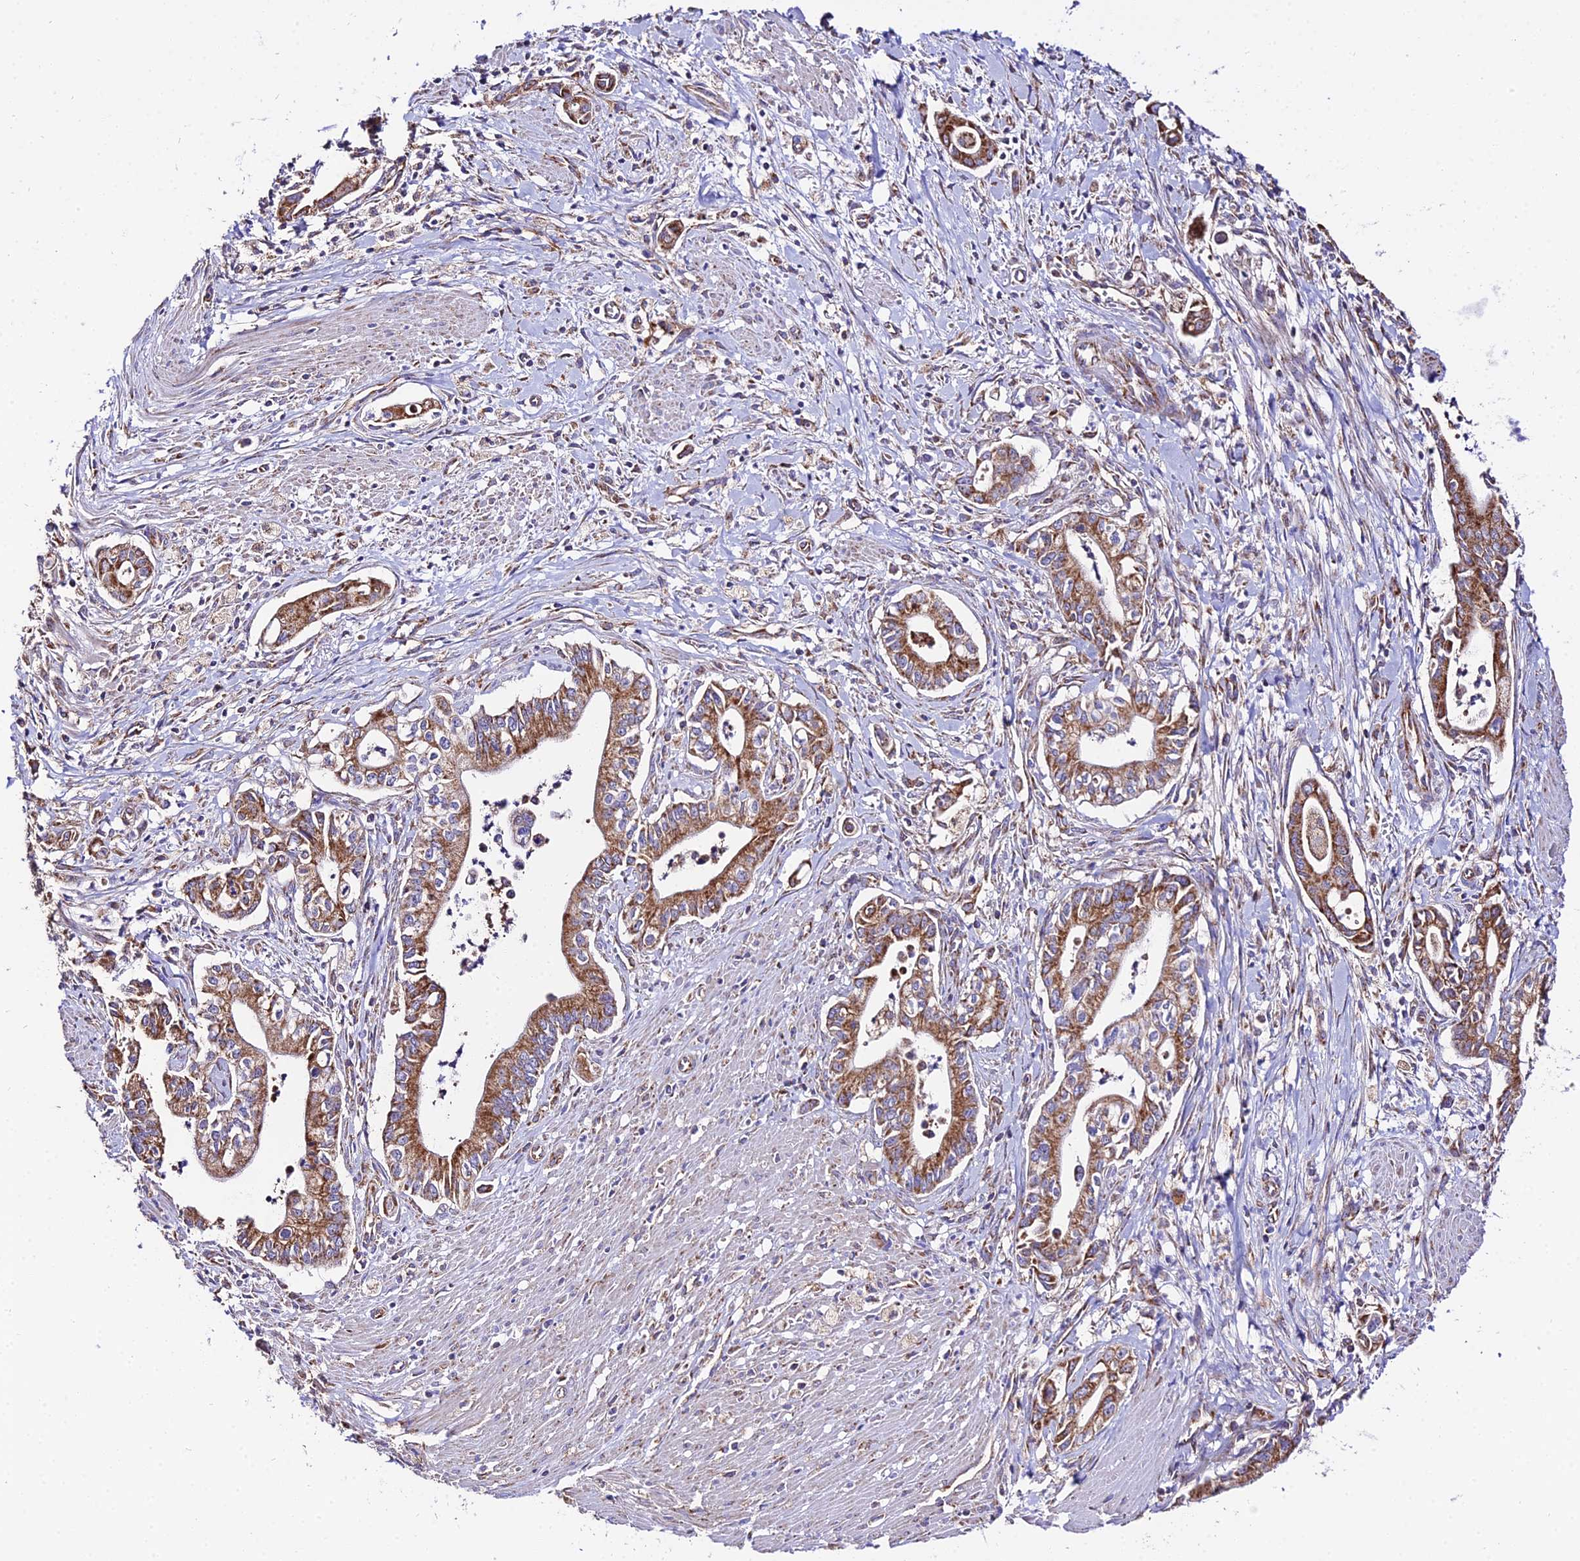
{"staining": {"intensity": "moderate", "quantity": ">75%", "location": "cytoplasmic/membranous"}, "tissue": "pancreatic cancer", "cell_type": "Tumor cells", "image_type": "cancer", "snomed": [{"axis": "morphology", "description": "Adenocarcinoma, NOS"}, {"axis": "topography", "description": "Pancreas"}], "caption": "Immunohistochemistry (DAB) staining of pancreatic adenocarcinoma exhibits moderate cytoplasmic/membranous protein staining in about >75% of tumor cells.", "gene": "OCIAD1", "patient": {"sex": "male", "age": 78}}